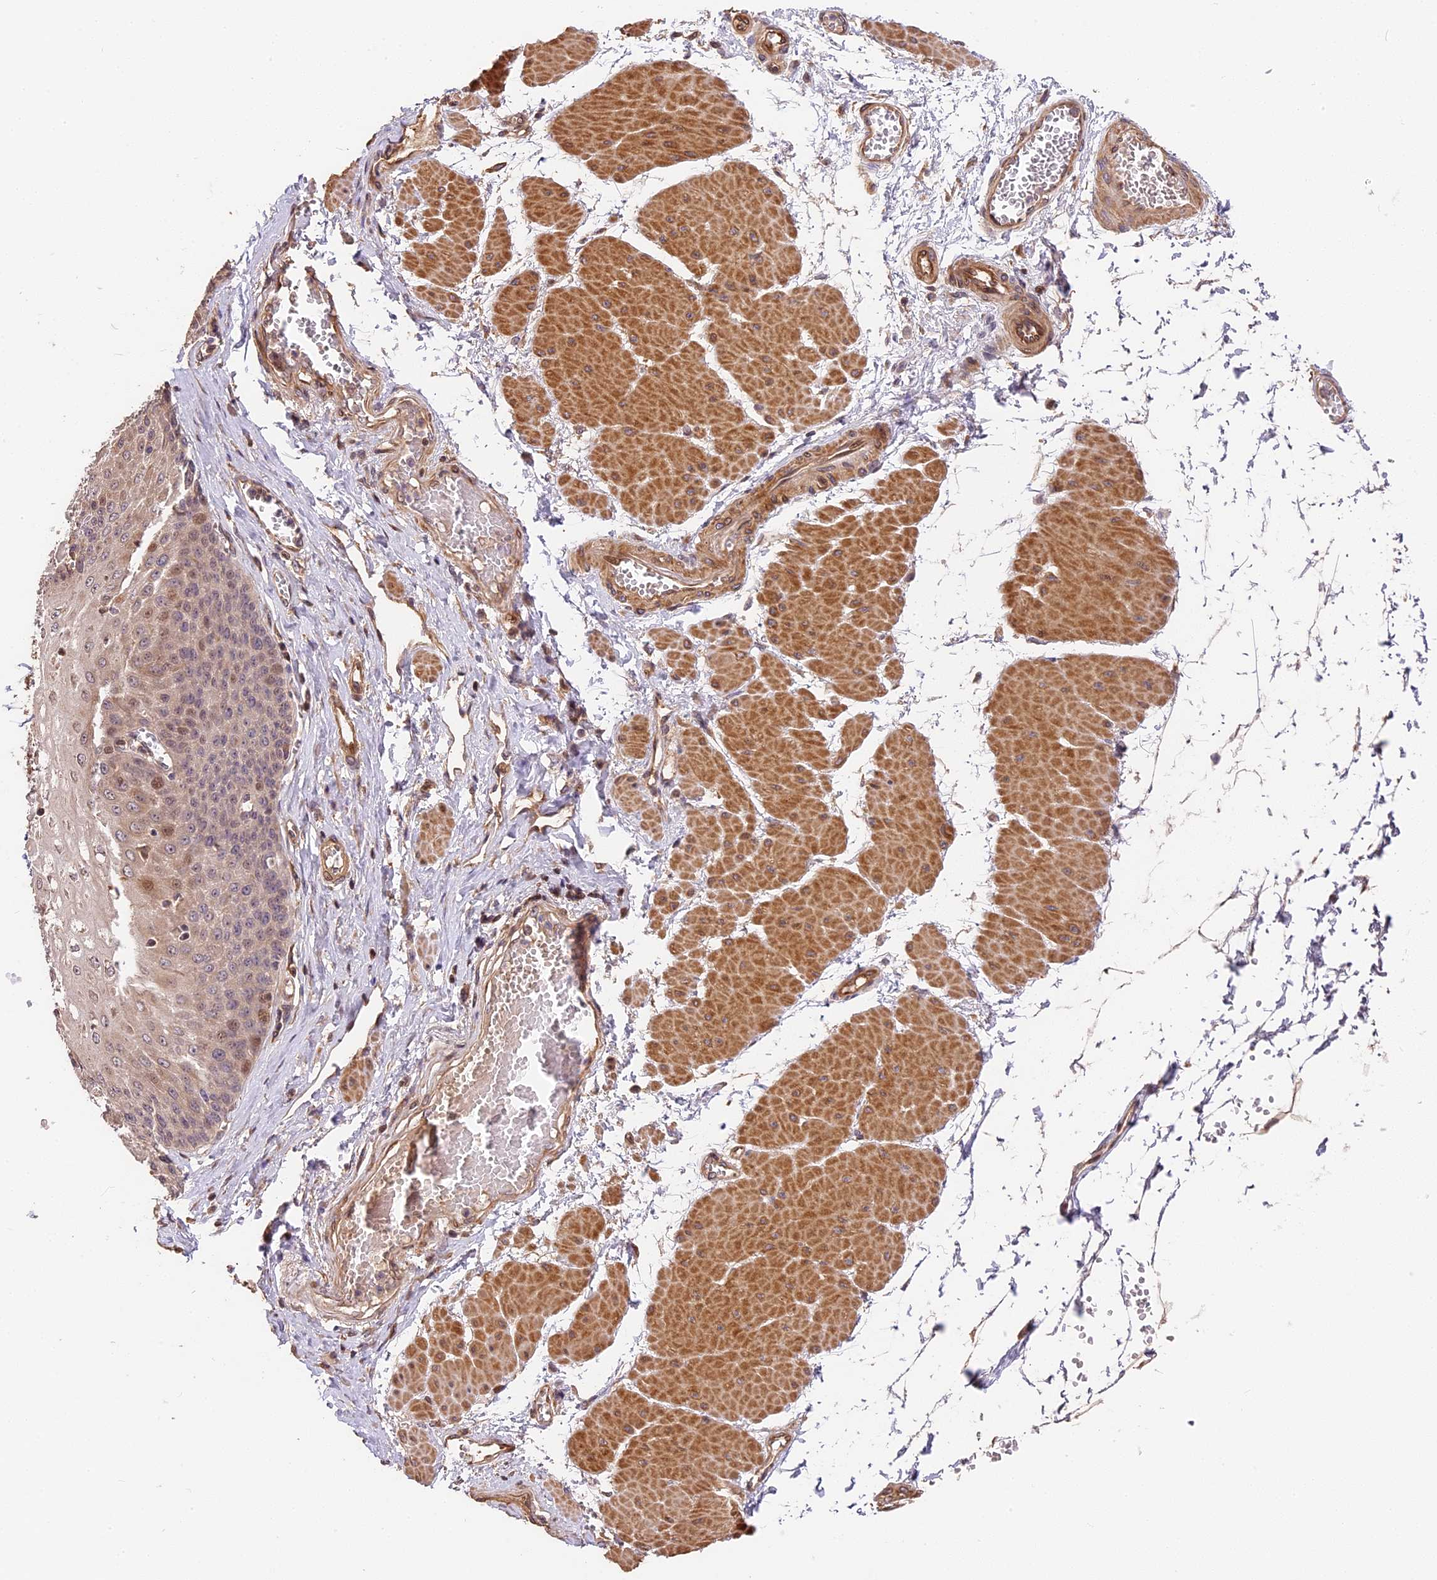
{"staining": {"intensity": "moderate", "quantity": "<25%", "location": "cytoplasmic/membranous,nuclear"}, "tissue": "esophagus", "cell_type": "Squamous epithelial cells", "image_type": "normal", "snomed": [{"axis": "morphology", "description": "Normal tissue, NOS"}, {"axis": "topography", "description": "Esophagus"}], "caption": "Esophagus stained with immunohistochemistry reveals moderate cytoplasmic/membranous,nuclear expression in about <25% of squamous epithelial cells. The staining is performed using DAB brown chromogen to label protein expression. The nuclei are counter-stained blue using hematoxylin.", "gene": "ARHGAP17", "patient": {"sex": "male", "age": 60}}